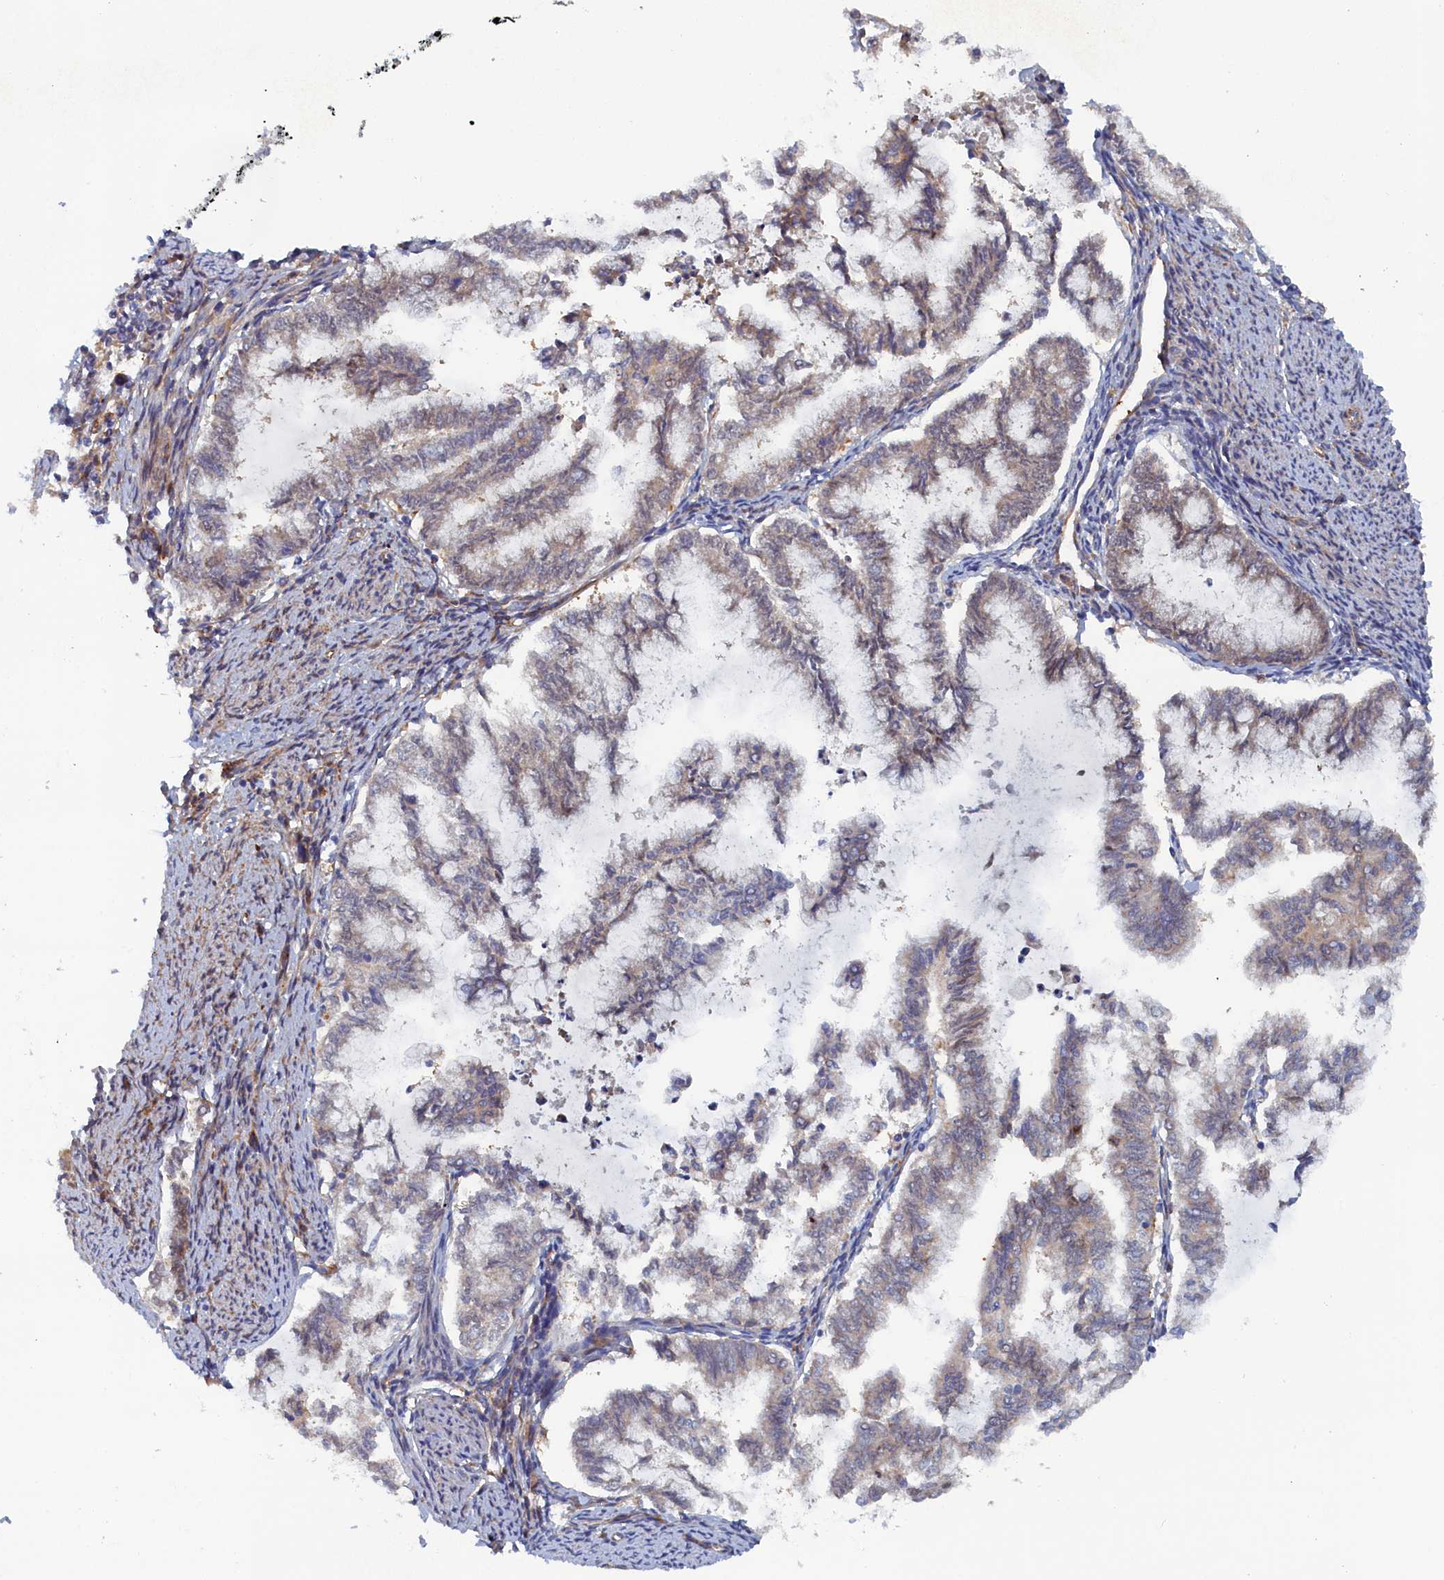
{"staining": {"intensity": "weak", "quantity": "<25%", "location": "cytoplasmic/membranous"}, "tissue": "endometrial cancer", "cell_type": "Tumor cells", "image_type": "cancer", "snomed": [{"axis": "morphology", "description": "Adenocarcinoma, NOS"}, {"axis": "topography", "description": "Endometrium"}], "caption": "Human endometrial cancer stained for a protein using IHC demonstrates no expression in tumor cells.", "gene": "TMEM196", "patient": {"sex": "female", "age": 79}}